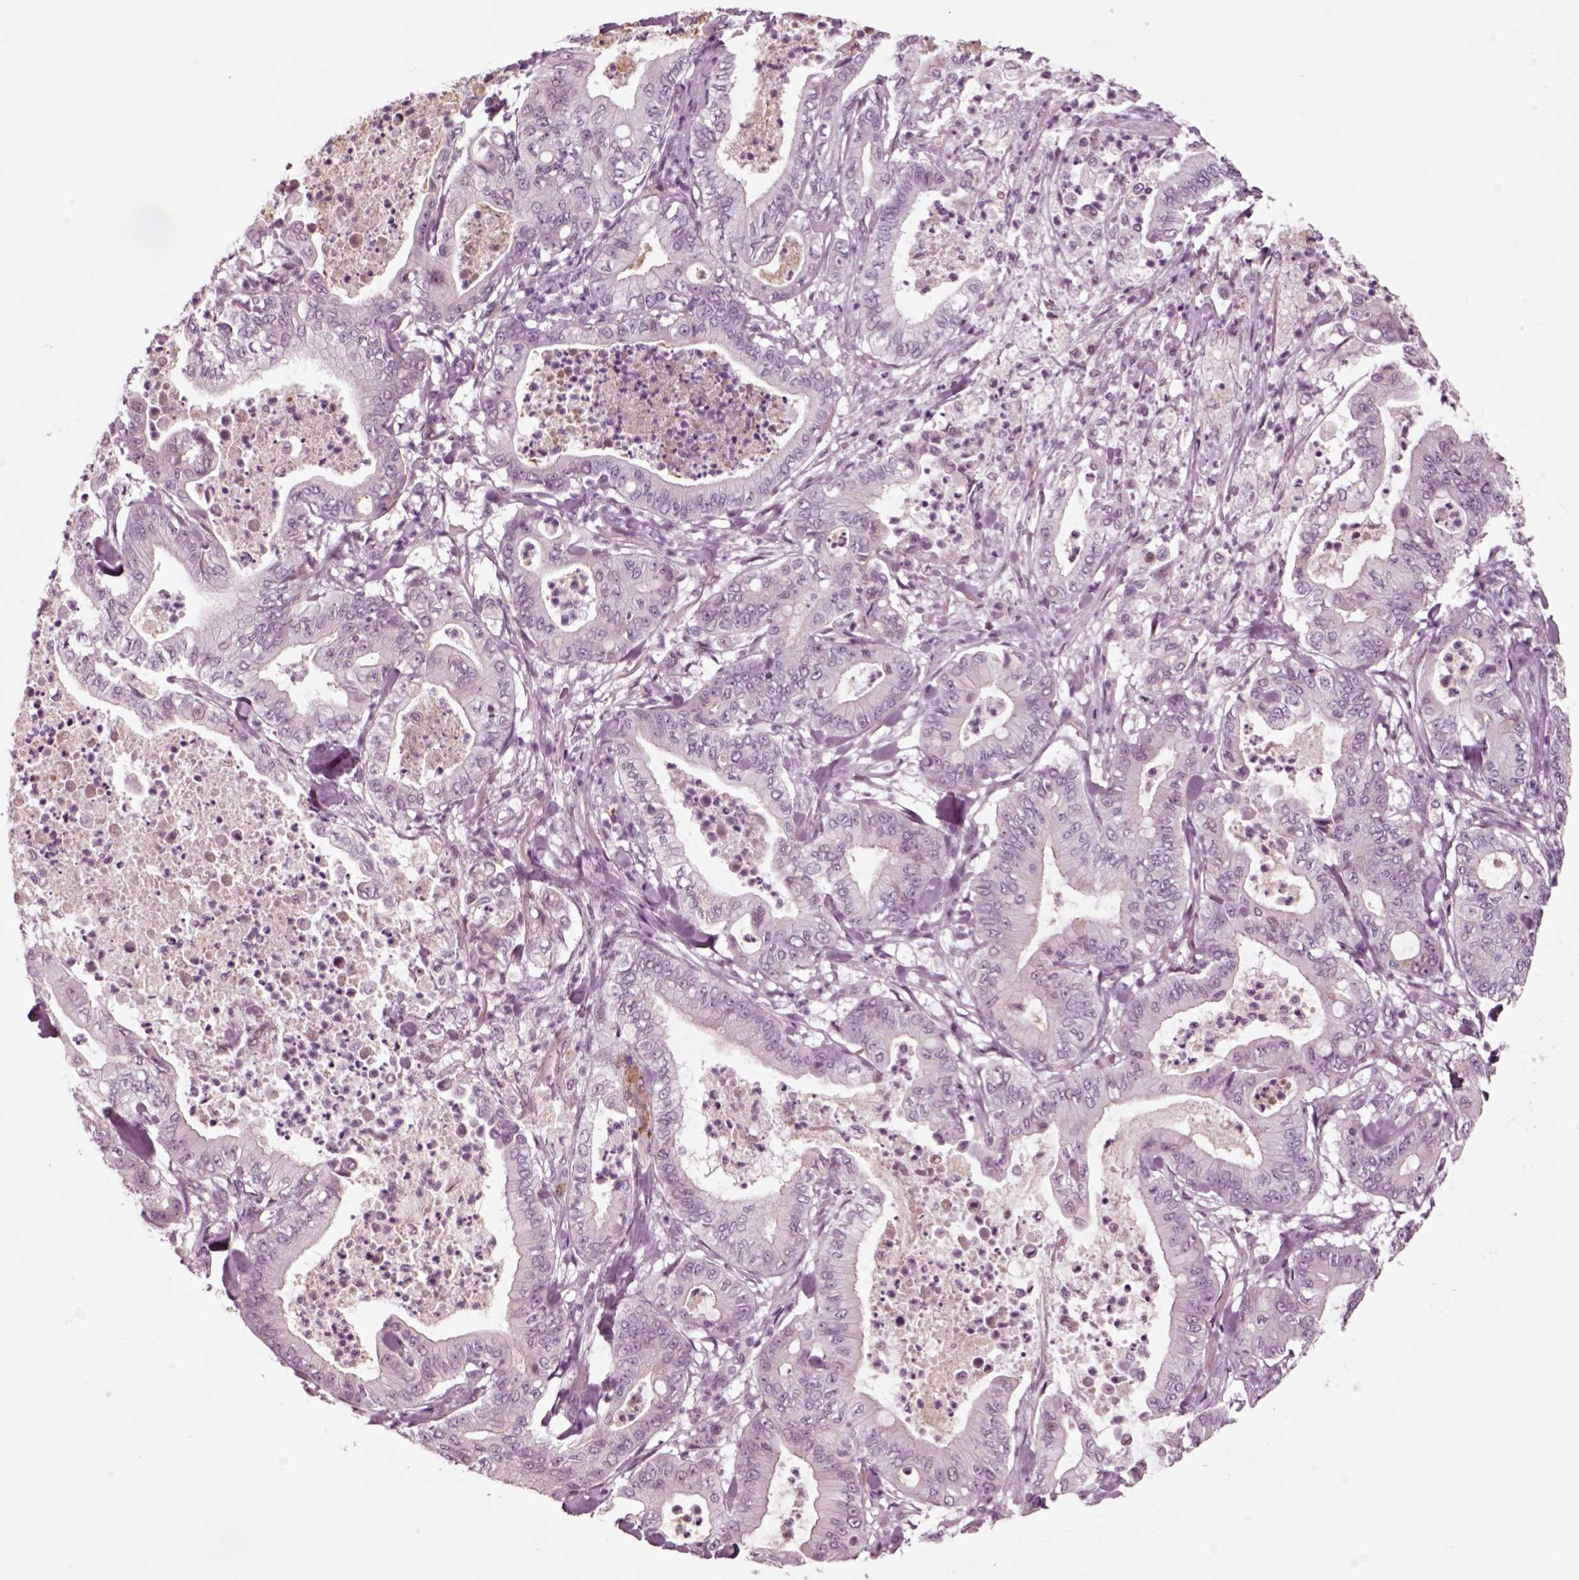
{"staining": {"intensity": "negative", "quantity": "none", "location": "none"}, "tissue": "pancreatic cancer", "cell_type": "Tumor cells", "image_type": "cancer", "snomed": [{"axis": "morphology", "description": "Adenocarcinoma, NOS"}, {"axis": "topography", "description": "Pancreas"}], "caption": "There is no significant staining in tumor cells of adenocarcinoma (pancreatic). (DAB immunohistochemistry, high magnification).", "gene": "CHGB", "patient": {"sex": "male", "age": 71}}